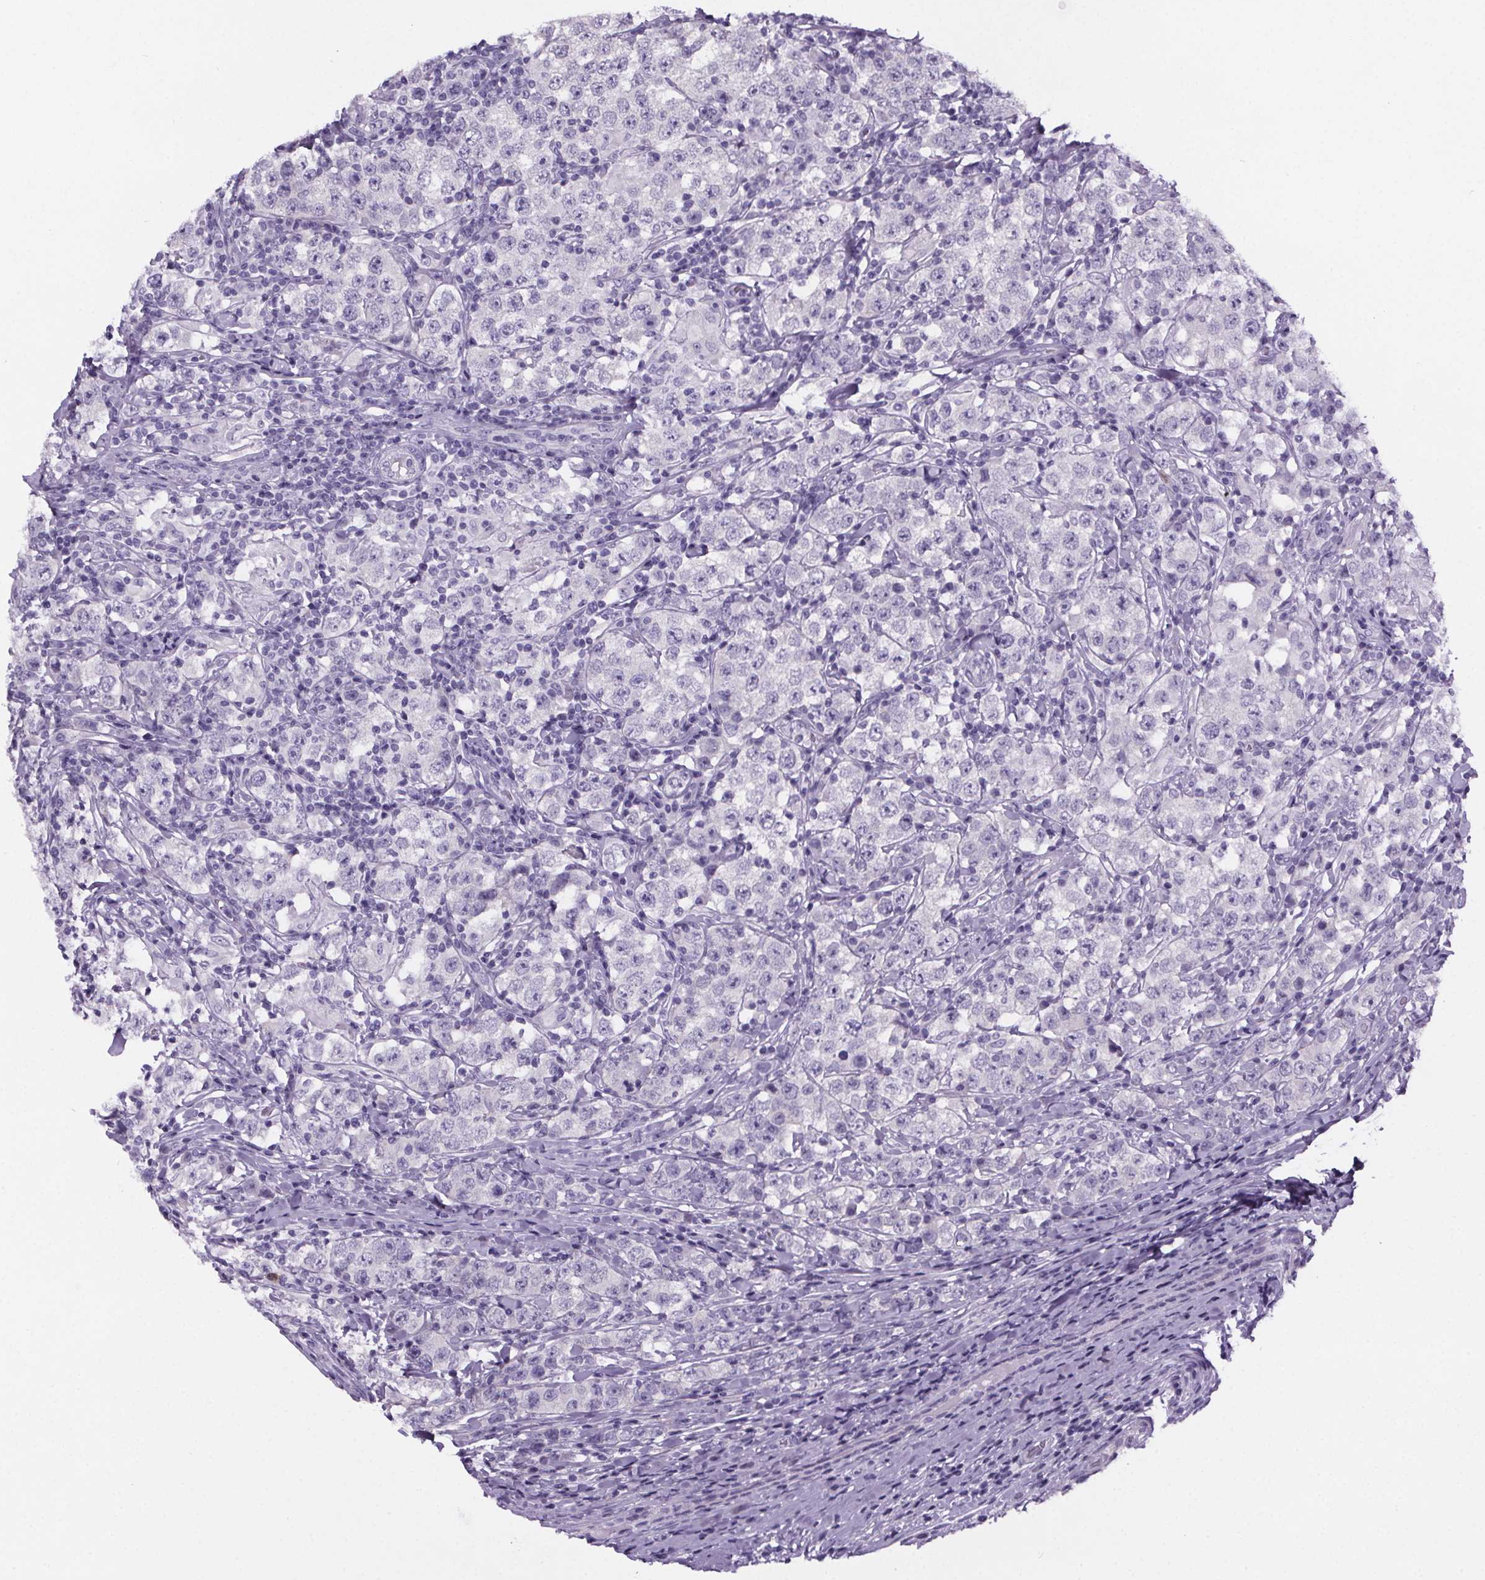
{"staining": {"intensity": "negative", "quantity": "none", "location": "none"}, "tissue": "testis cancer", "cell_type": "Tumor cells", "image_type": "cancer", "snomed": [{"axis": "morphology", "description": "Seminoma, NOS"}, {"axis": "morphology", "description": "Carcinoma, Embryonal, NOS"}, {"axis": "topography", "description": "Testis"}], "caption": "Immunohistochemistry photomicrograph of human testis cancer stained for a protein (brown), which displays no staining in tumor cells.", "gene": "CUBN", "patient": {"sex": "male", "age": 41}}